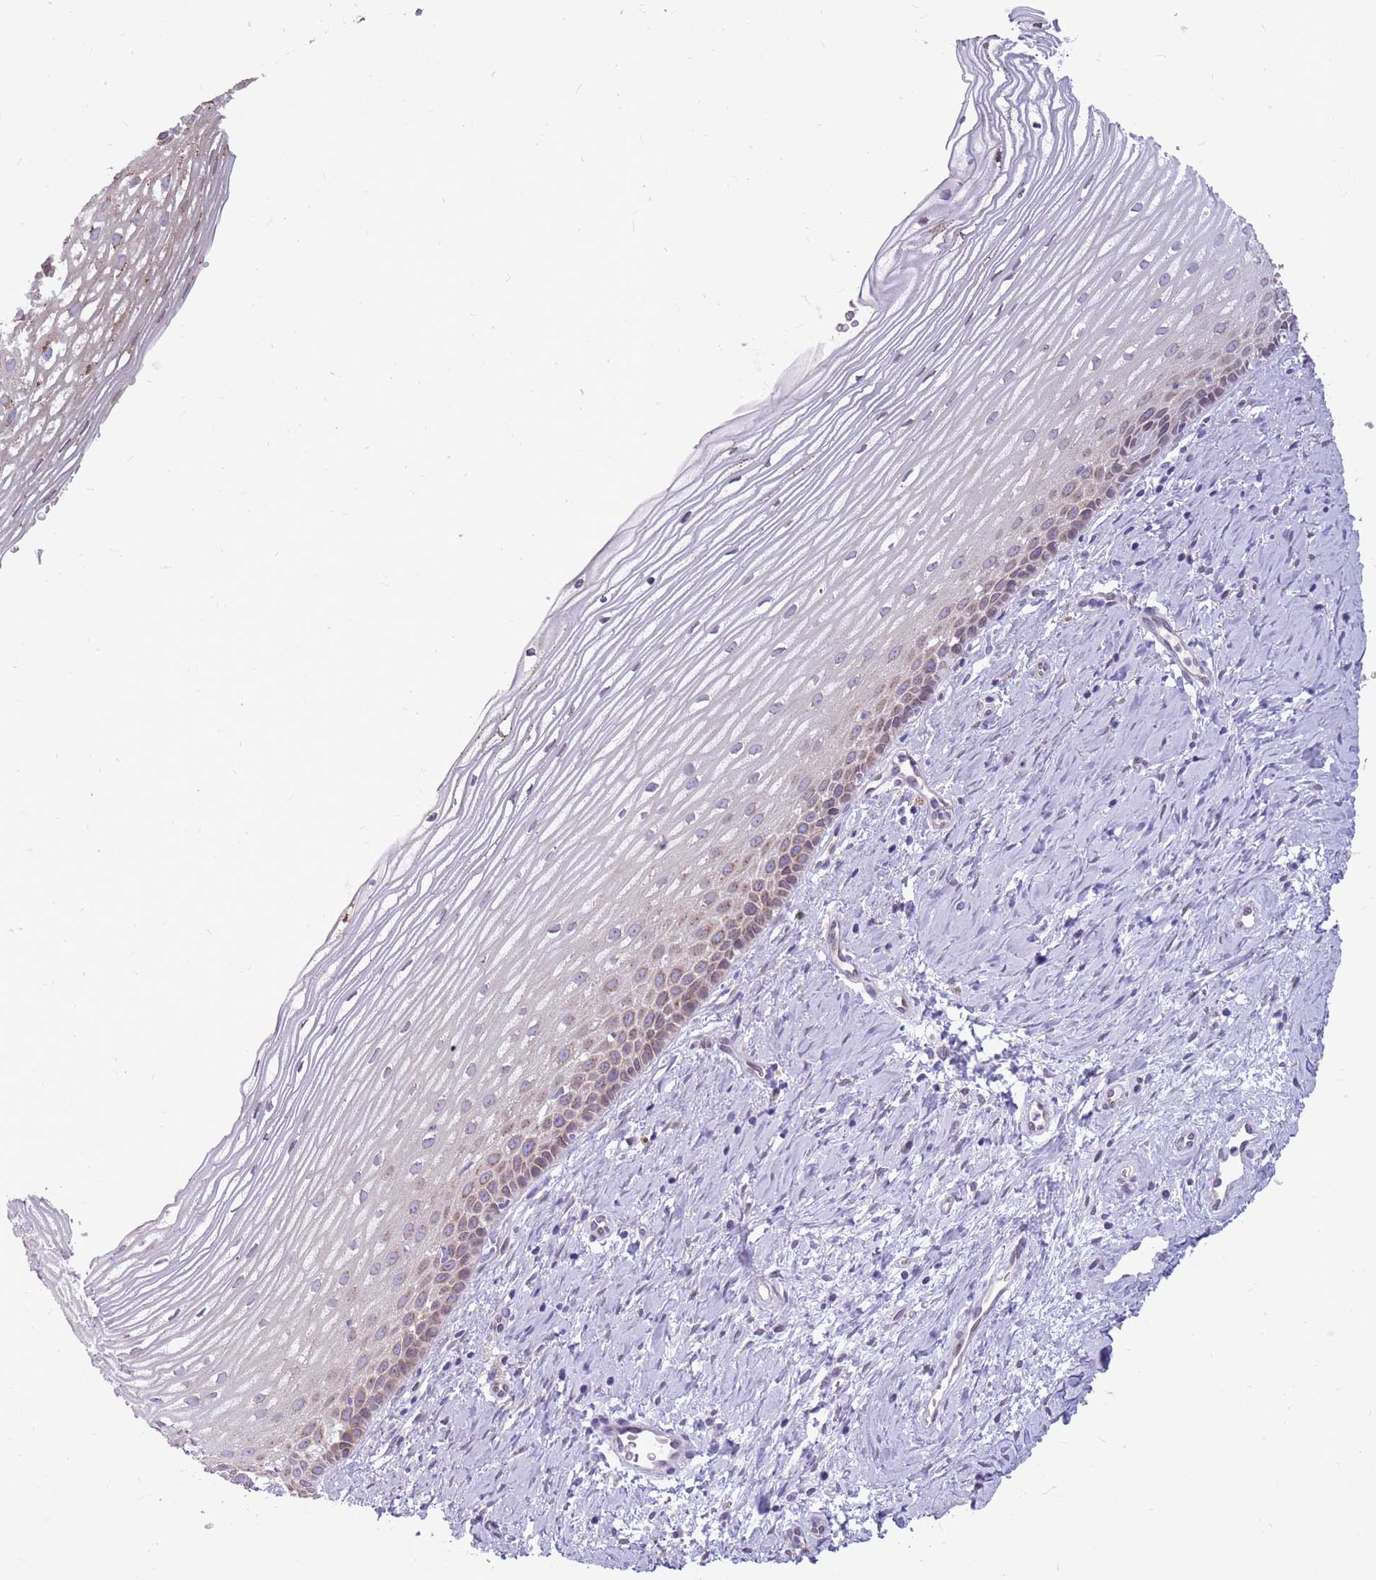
{"staining": {"intensity": "moderate", "quantity": "25%-75%", "location": "cytoplasmic/membranous"}, "tissue": "cervix", "cell_type": "Glandular cells", "image_type": "normal", "snomed": [{"axis": "morphology", "description": "Normal tissue, NOS"}, {"axis": "topography", "description": "Cervix"}], "caption": "Immunohistochemical staining of normal human cervix exhibits moderate cytoplasmic/membranous protein expression in approximately 25%-75% of glandular cells. (DAB IHC with brightfield microscopy, high magnification).", "gene": "HOOK2", "patient": {"sex": "female", "age": 47}}